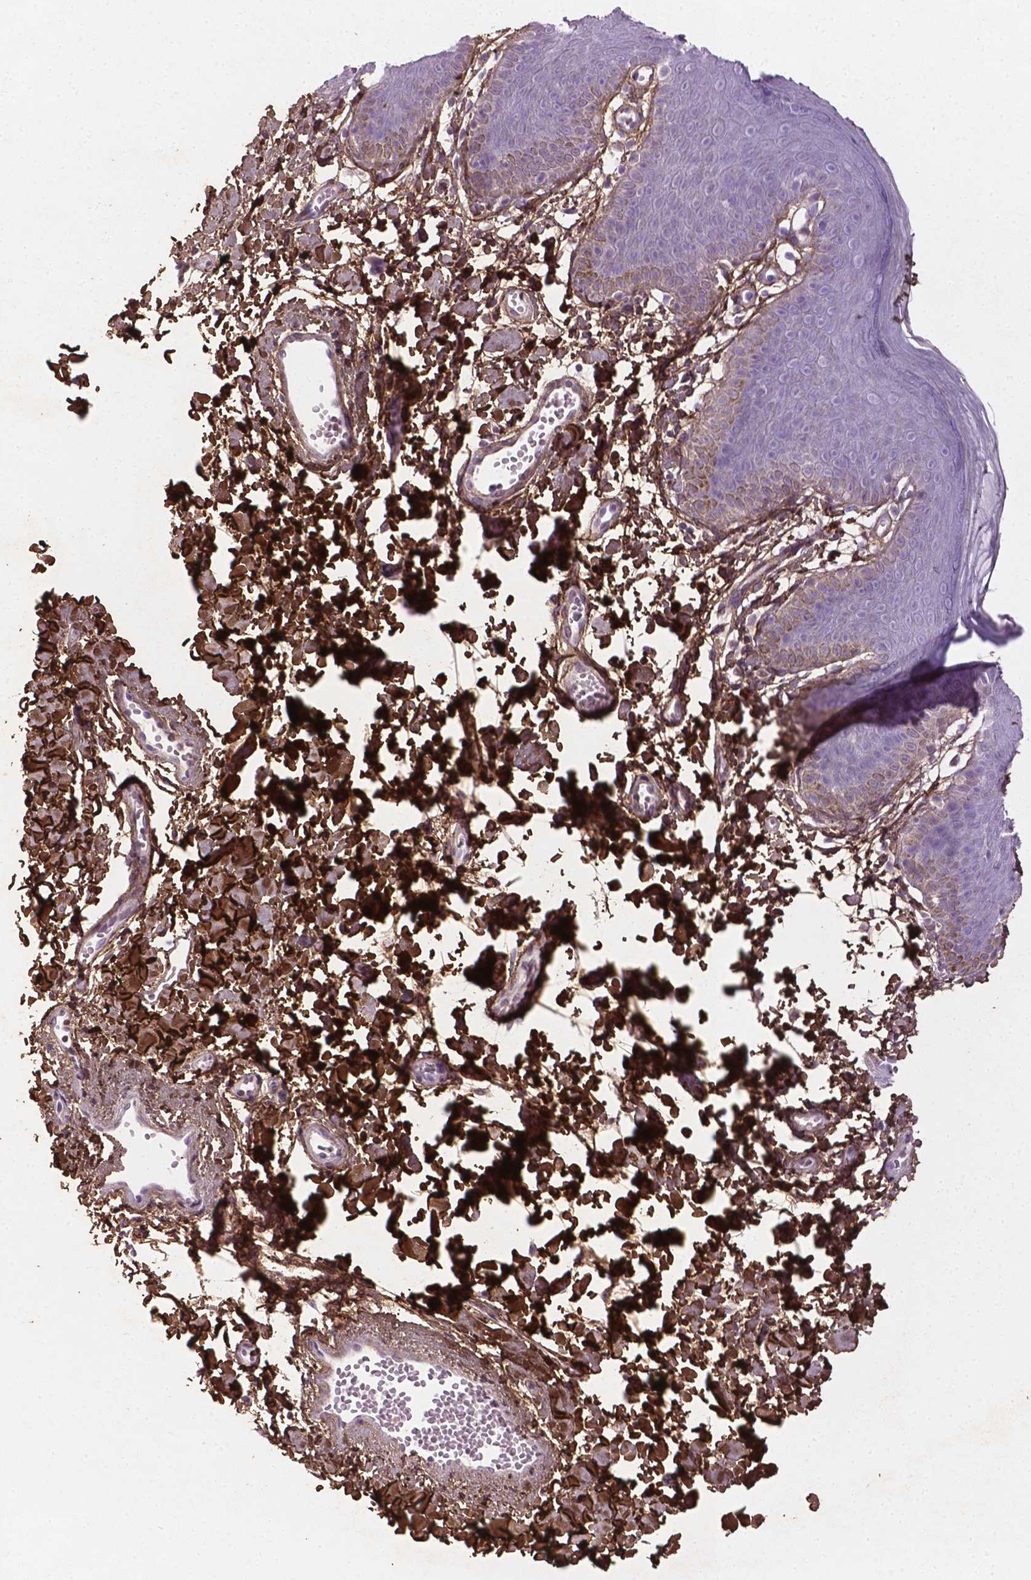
{"staining": {"intensity": "negative", "quantity": "none", "location": "none"}, "tissue": "skin", "cell_type": "Epidermal cells", "image_type": "normal", "snomed": [{"axis": "morphology", "description": "Normal tissue, NOS"}, {"axis": "topography", "description": "Anal"}], "caption": "Immunohistochemical staining of normal skin reveals no significant staining in epidermal cells.", "gene": "DLG2", "patient": {"sex": "male", "age": 53}}